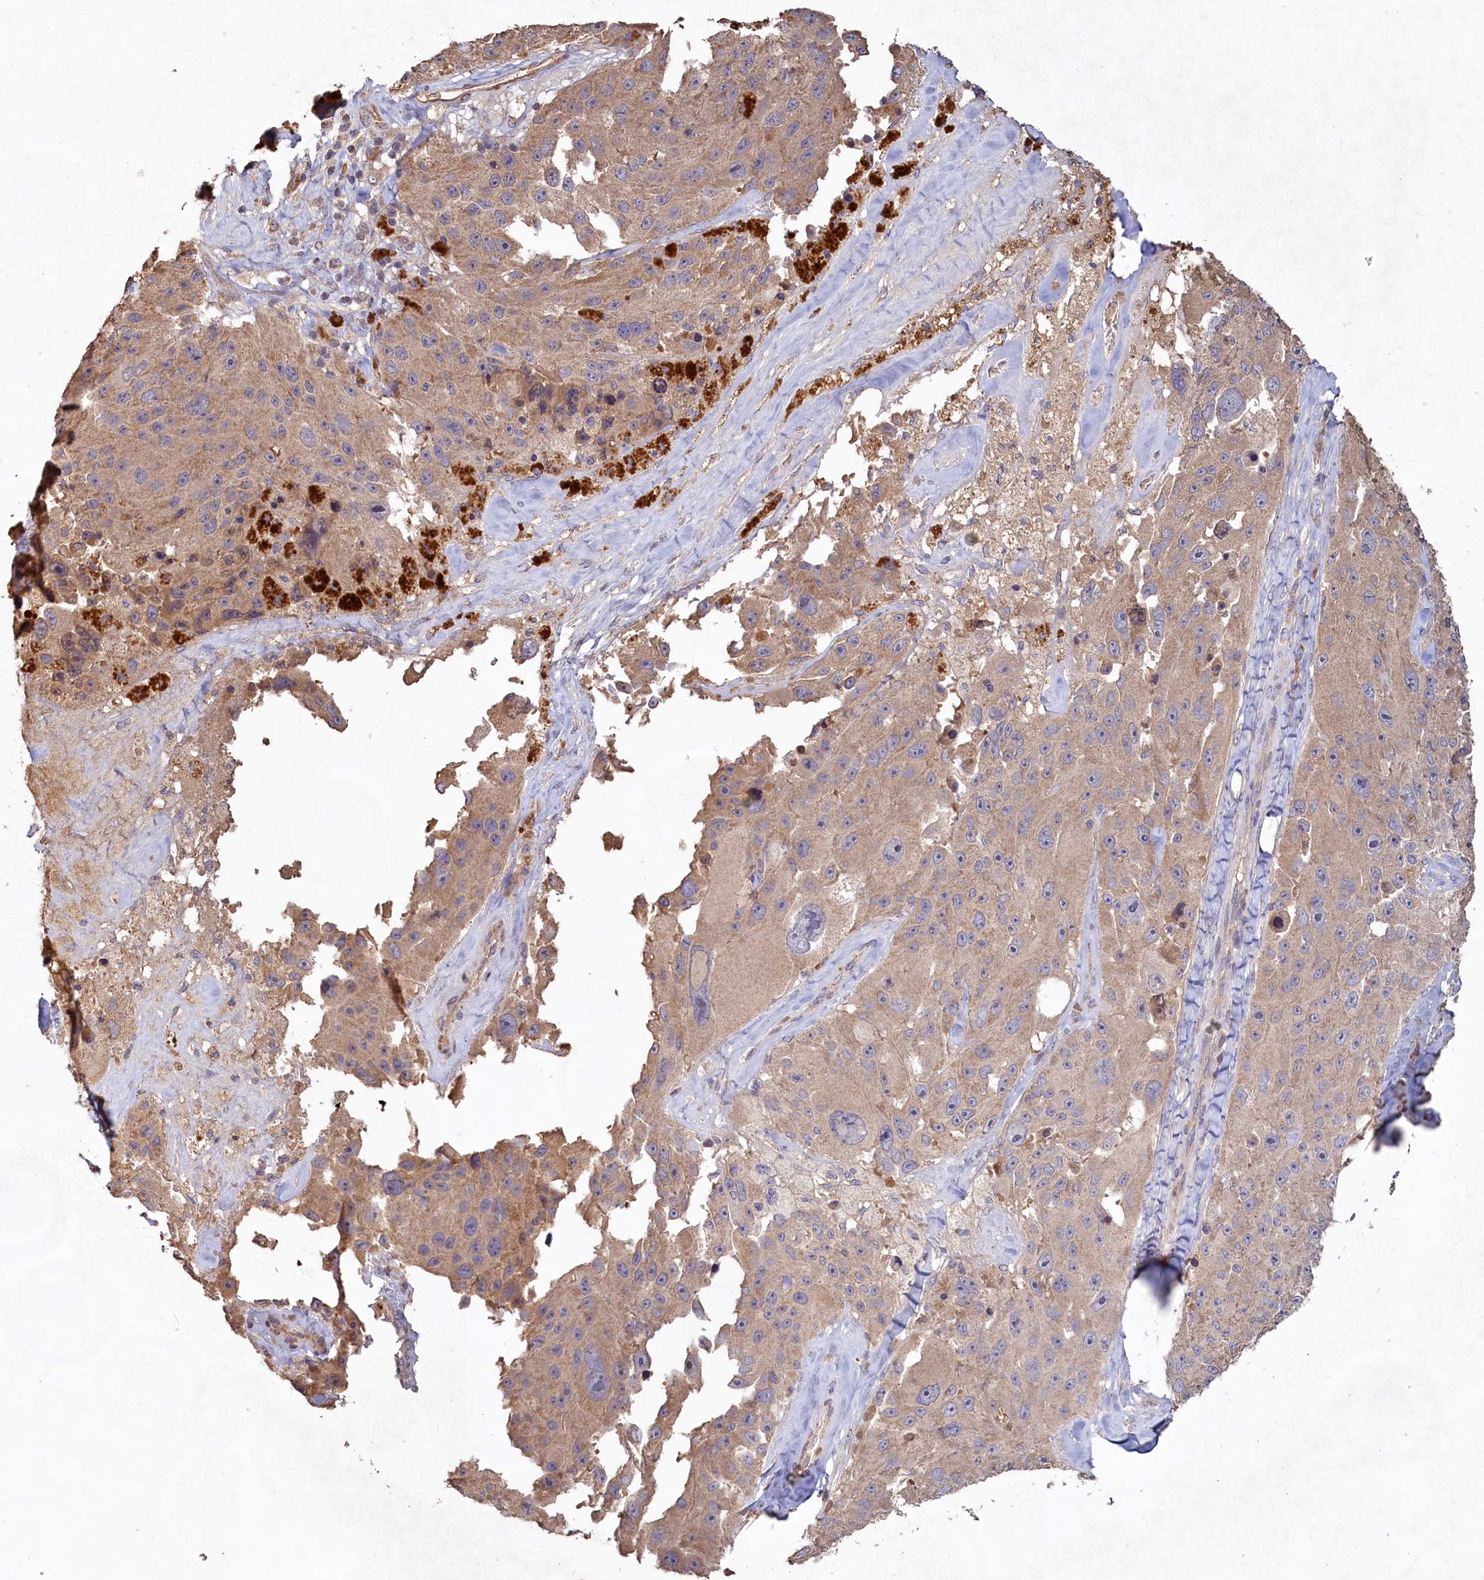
{"staining": {"intensity": "weak", "quantity": "25%-75%", "location": "cytoplasmic/membranous"}, "tissue": "melanoma", "cell_type": "Tumor cells", "image_type": "cancer", "snomed": [{"axis": "morphology", "description": "Malignant melanoma, Metastatic site"}, {"axis": "topography", "description": "Lymph node"}], "caption": "An immunohistochemistry (IHC) histopathology image of tumor tissue is shown. Protein staining in brown shows weak cytoplasmic/membranous positivity in malignant melanoma (metastatic site) within tumor cells.", "gene": "FUNDC1", "patient": {"sex": "male", "age": 62}}